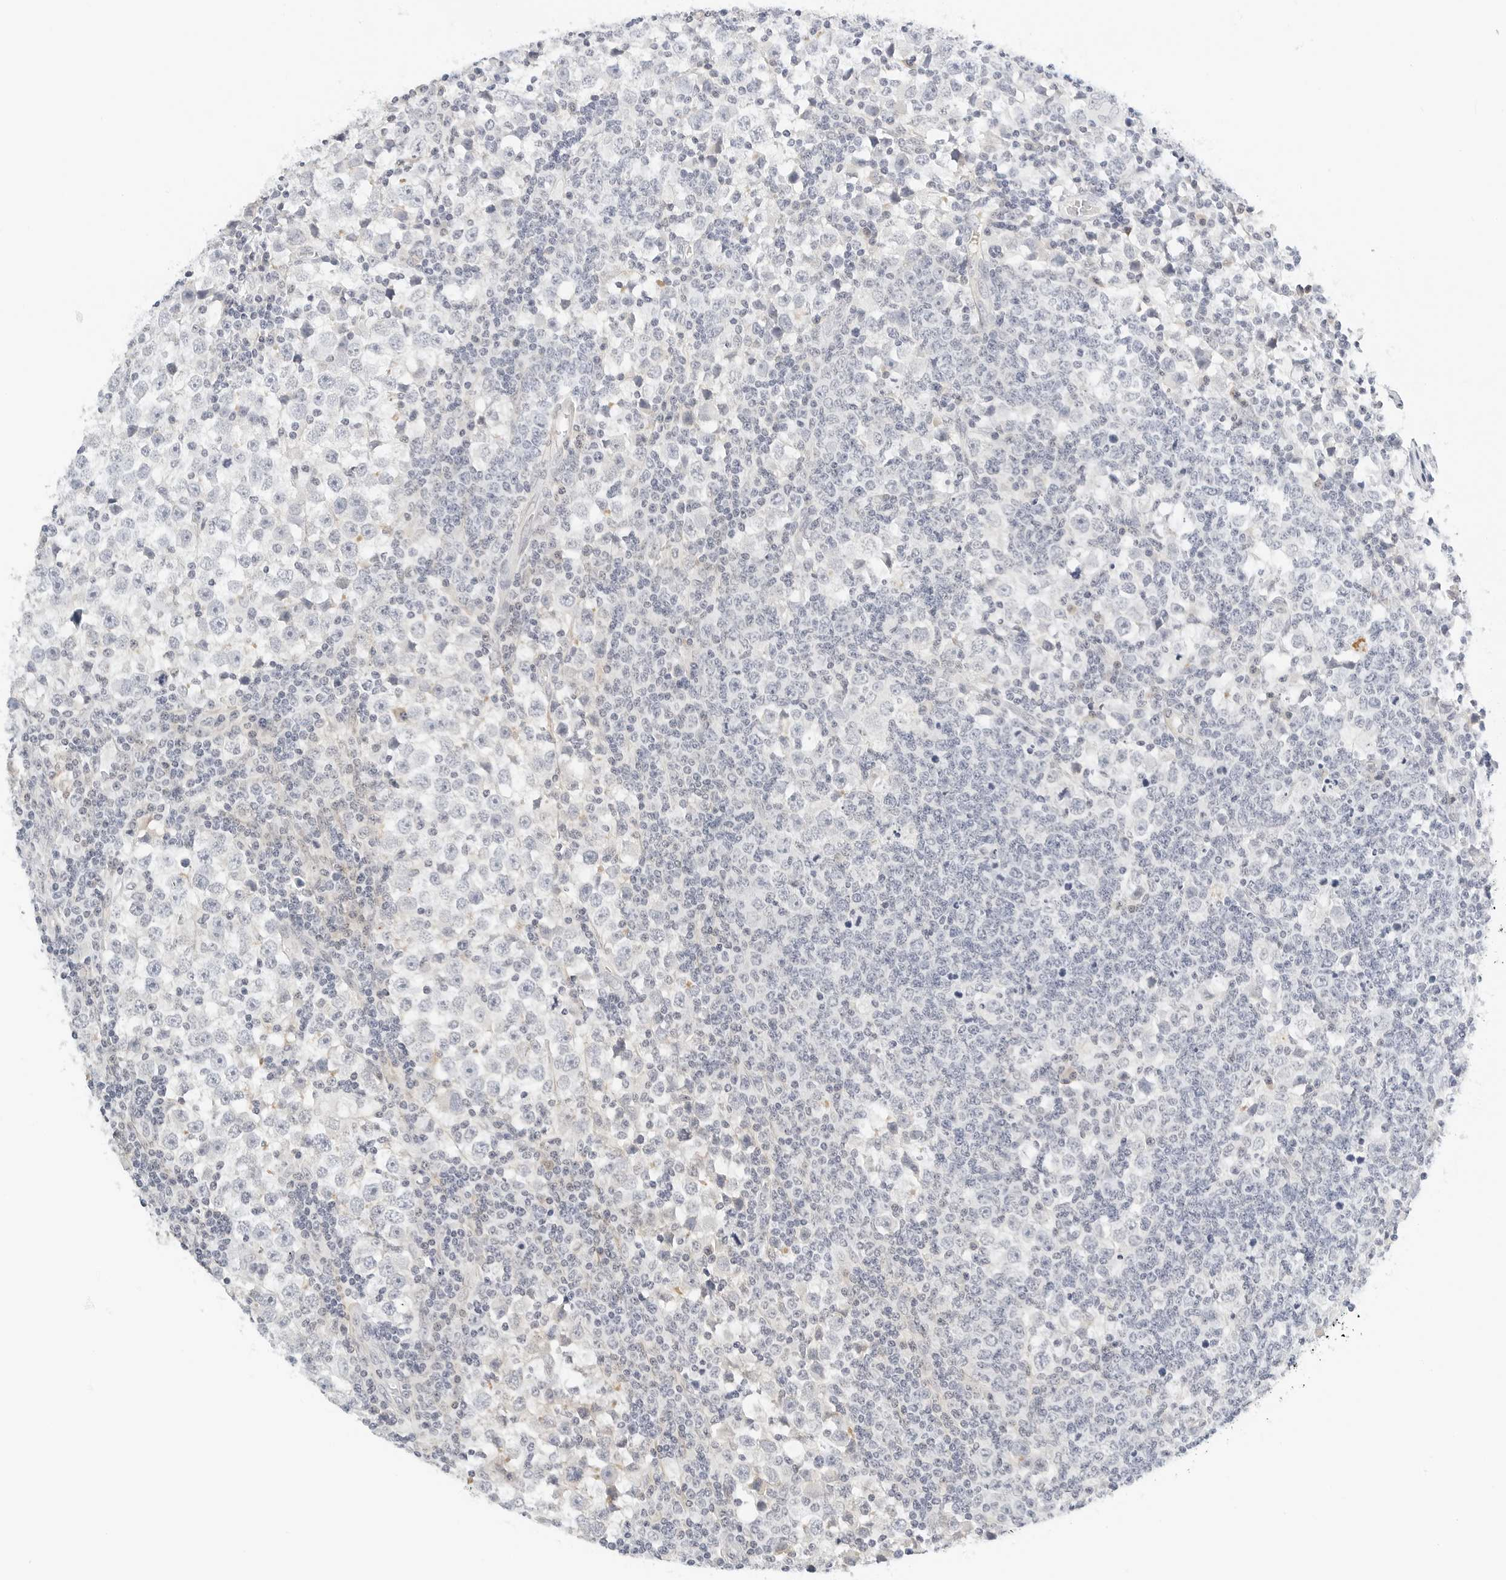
{"staining": {"intensity": "negative", "quantity": "none", "location": "none"}, "tissue": "testis cancer", "cell_type": "Tumor cells", "image_type": "cancer", "snomed": [{"axis": "morphology", "description": "Seminoma, NOS"}, {"axis": "topography", "description": "Testis"}], "caption": "Tumor cells show no significant protein expression in testis cancer (seminoma).", "gene": "PKDCC", "patient": {"sex": "male", "age": 65}}